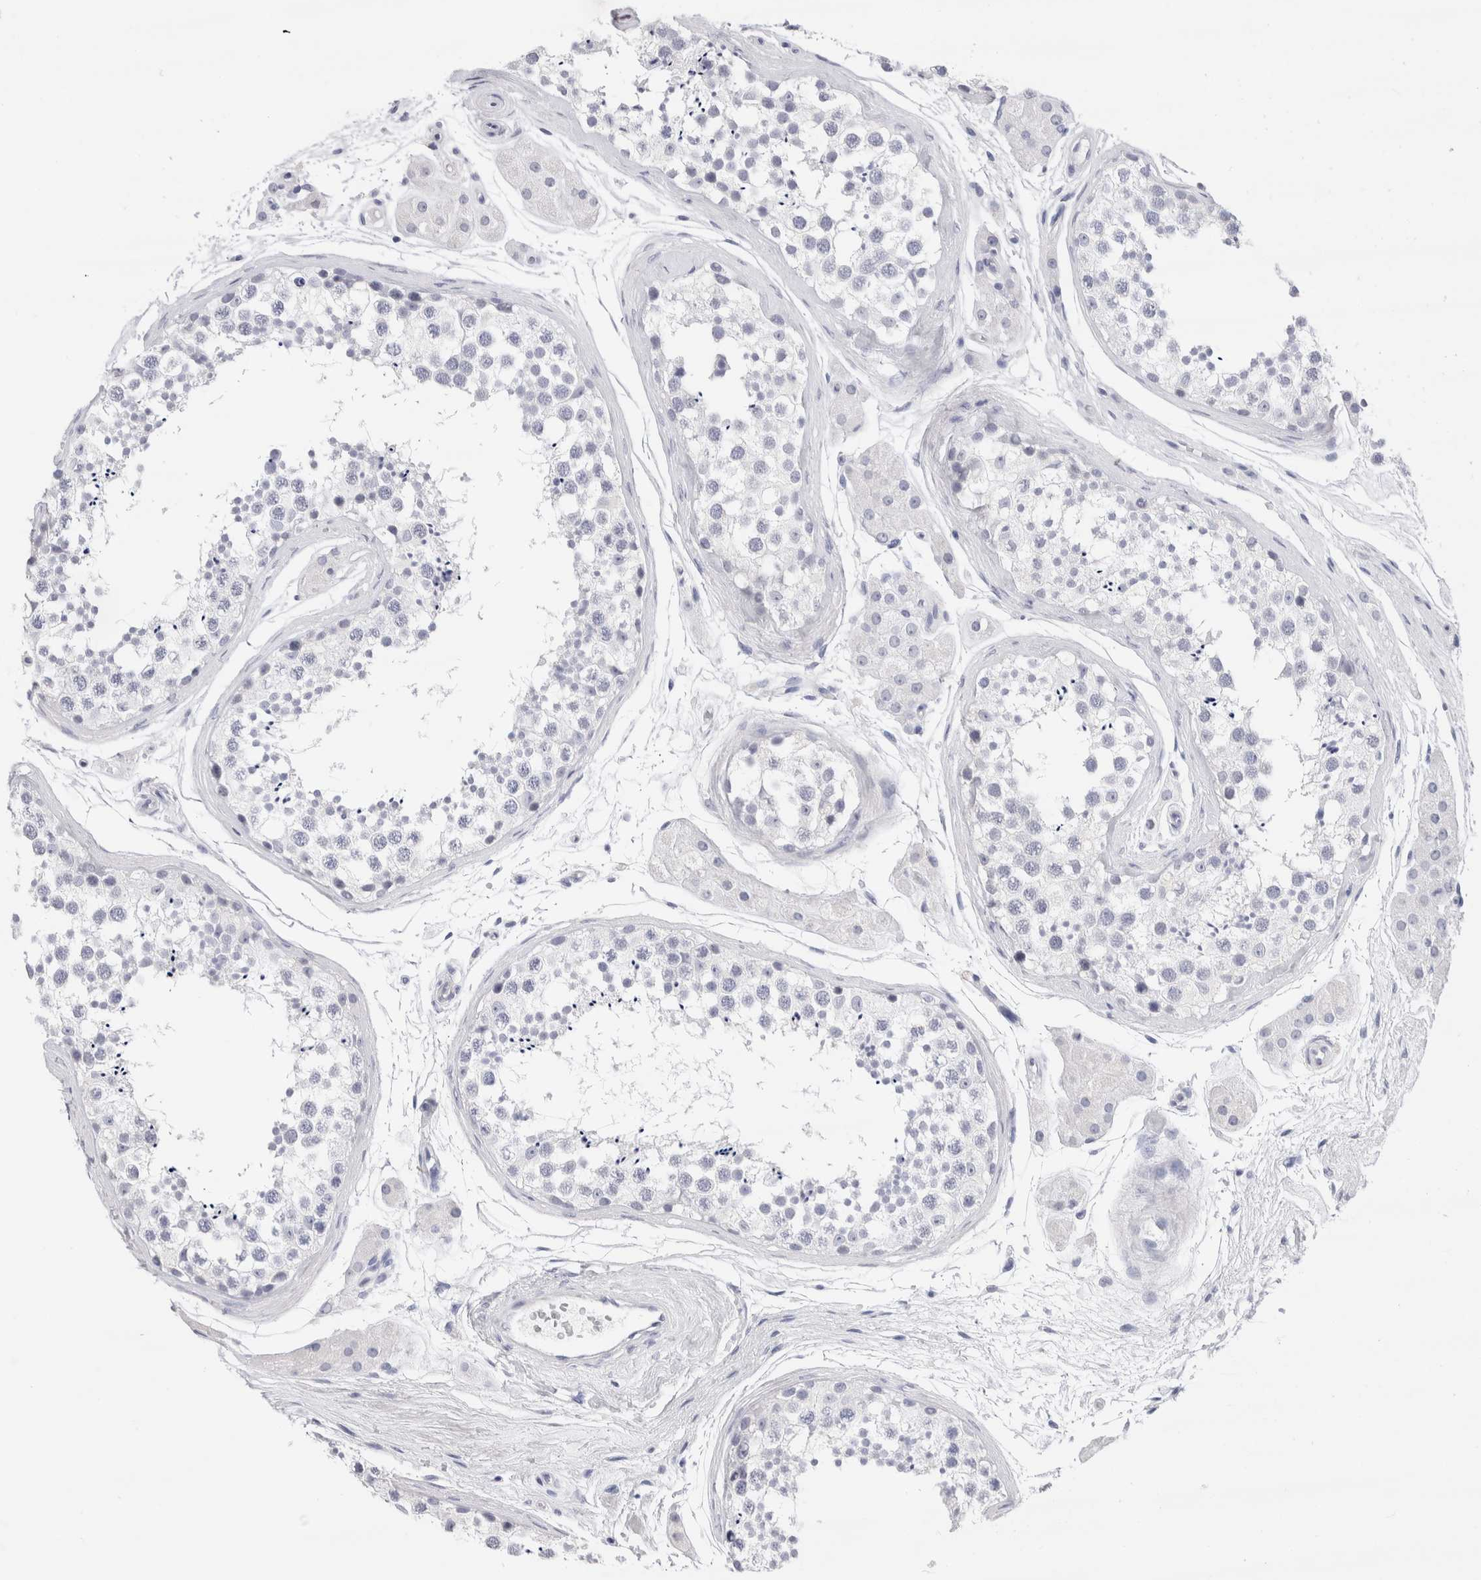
{"staining": {"intensity": "negative", "quantity": "none", "location": "none"}, "tissue": "testis", "cell_type": "Cells in seminiferous ducts", "image_type": "normal", "snomed": [{"axis": "morphology", "description": "Normal tissue, NOS"}, {"axis": "topography", "description": "Testis"}], "caption": "A high-resolution micrograph shows immunohistochemistry staining of normal testis, which demonstrates no significant expression in cells in seminiferous ducts.", "gene": "SLC10A5", "patient": {"sex": "male", "age": 56}}